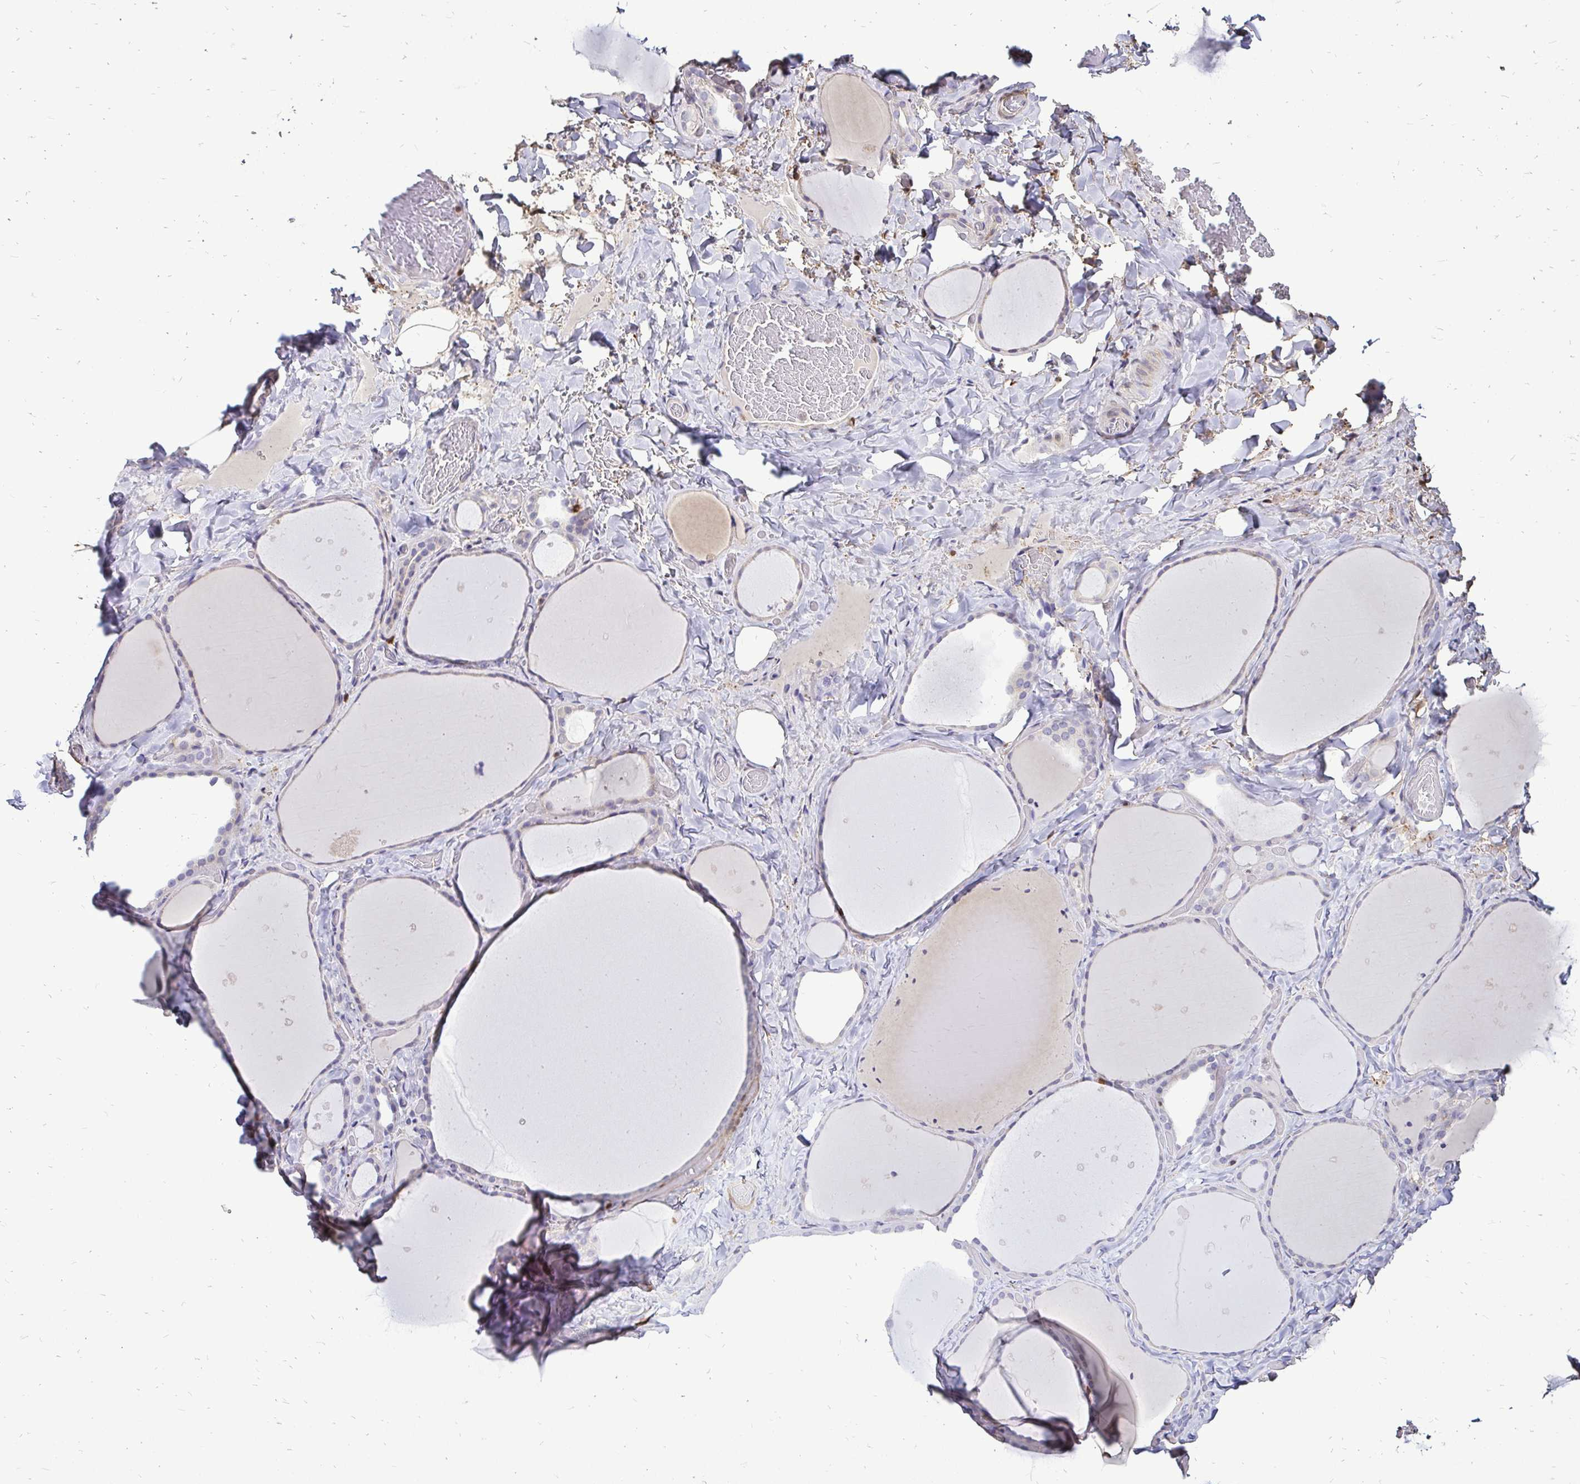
{"staining": {"intensity": "moderate", "quantity": "<25%", "location": "cytoplasmic/membranous,nuclear"}, "tissue": "thyroid gland", "cell_type": "Glandular cells", "image_type": "normal", "snomed": [{"axis": "morphology", "description": "Normal tissue, NOS"}, {"axis": "topography", "description": "Thyroid gland"}], "caption": "Immunohistochemical staining of benign thyroid gland shows low levels of moderate cytoplasmic/membranous,nuclear positivity in about <25% of glandular cells. (DAB = brown stain, brightfield microscopy at high magnification).", "gene": "ZFP1", "patient": {"sex": "female", "age": 36}}